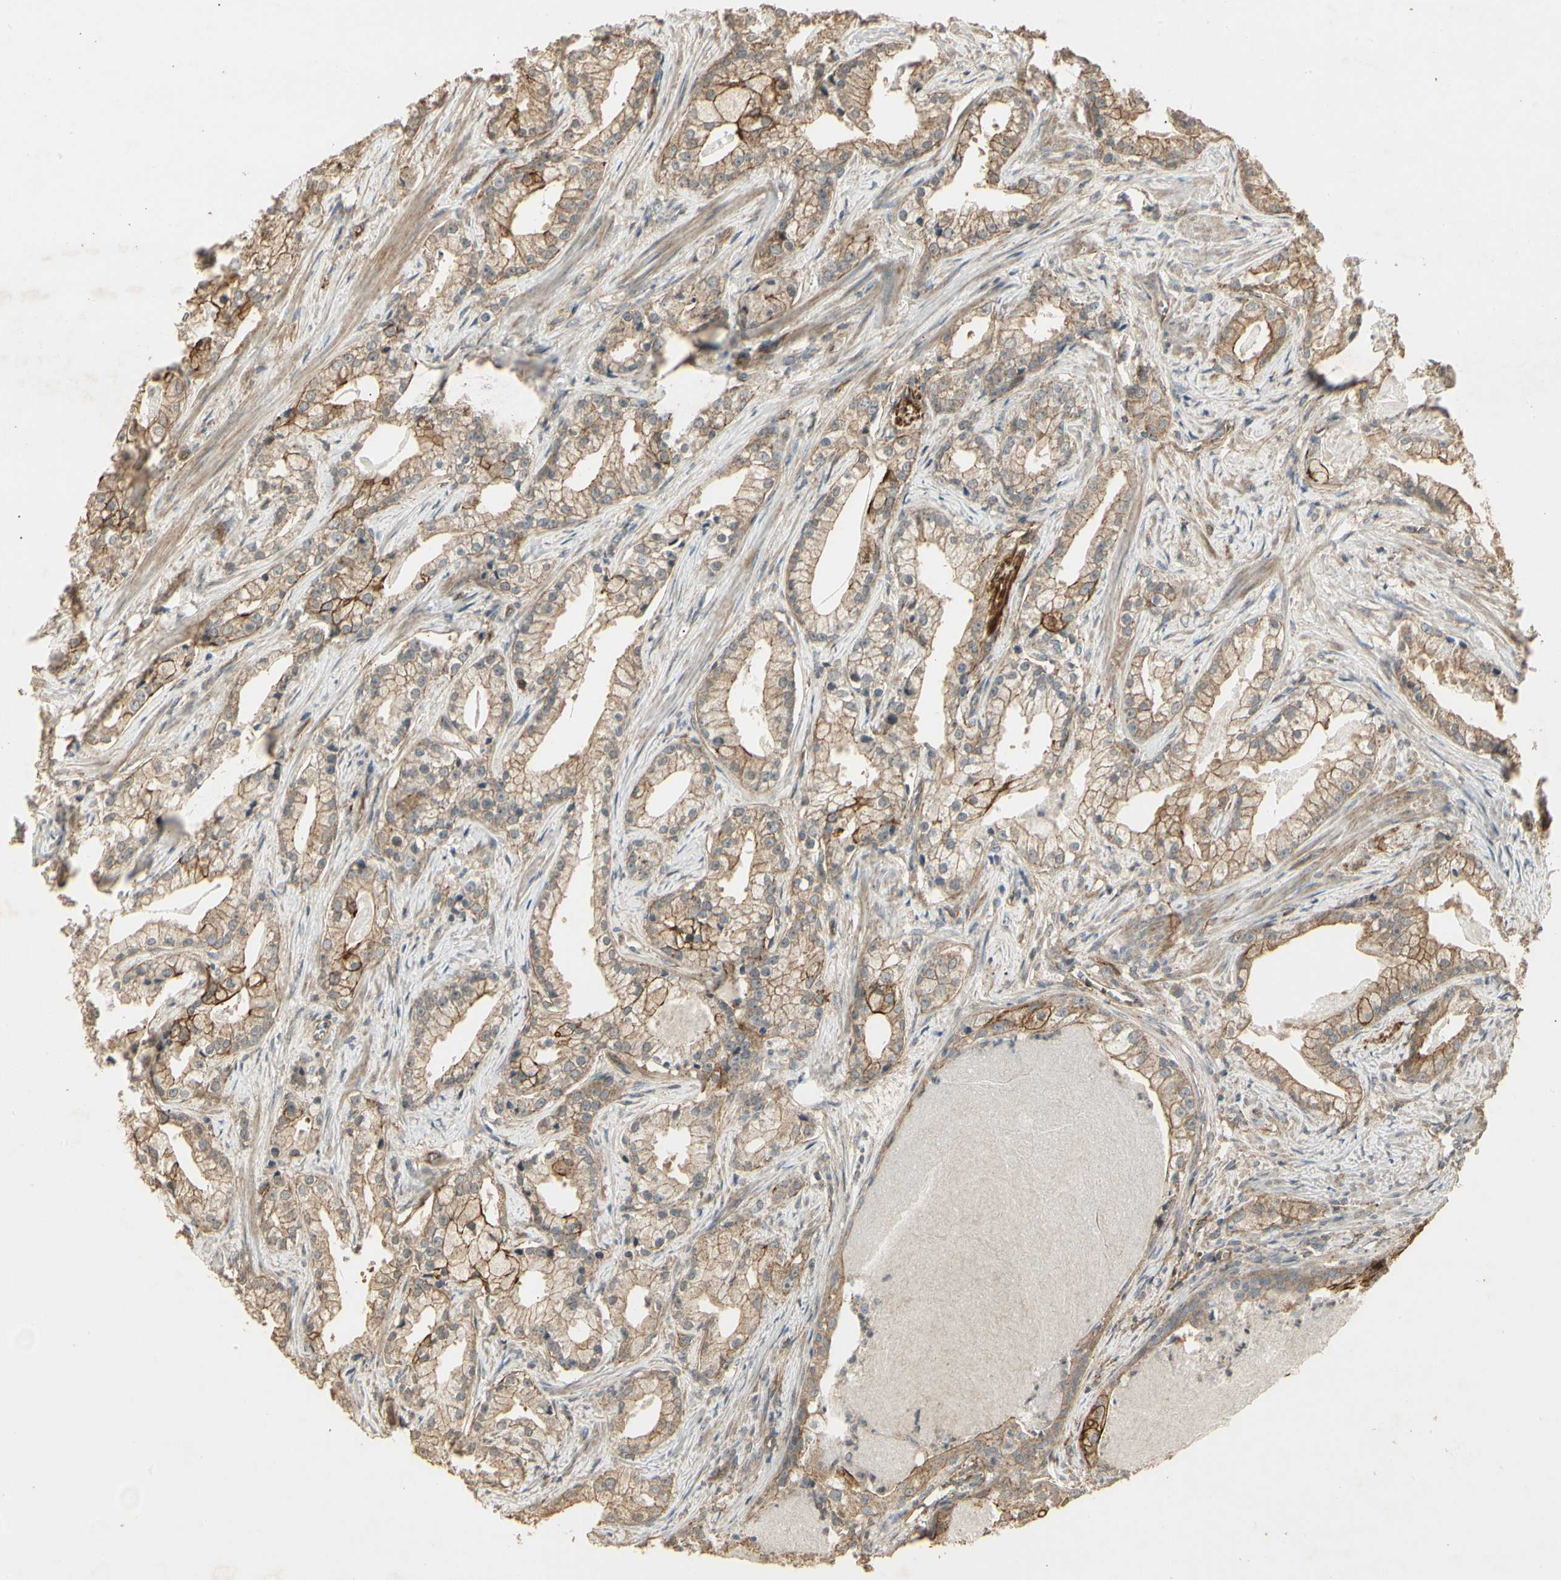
{"staining": {"intensity": "weak", "quantity": ">75%", "location": "cytoplasmic/membranous"}, "tissue": "prostate cancer", "cell_type": "Tumor cells", "image_type": "cancer", "snomed": [{"axis": "morphology", "description": "Adenocarcinoma, Low grade"}, {"axis": "topography", "description": "Prostate"}], "caption": "Brown immunohistochemical staining in human adenocarcinoma (low-grade) (prostate) reveals weak cytoplasmic/membranous expression in approximately >75% of tumor cells.", "gene": "RNF180", "patient": {"sex": "male", "age": 59}}